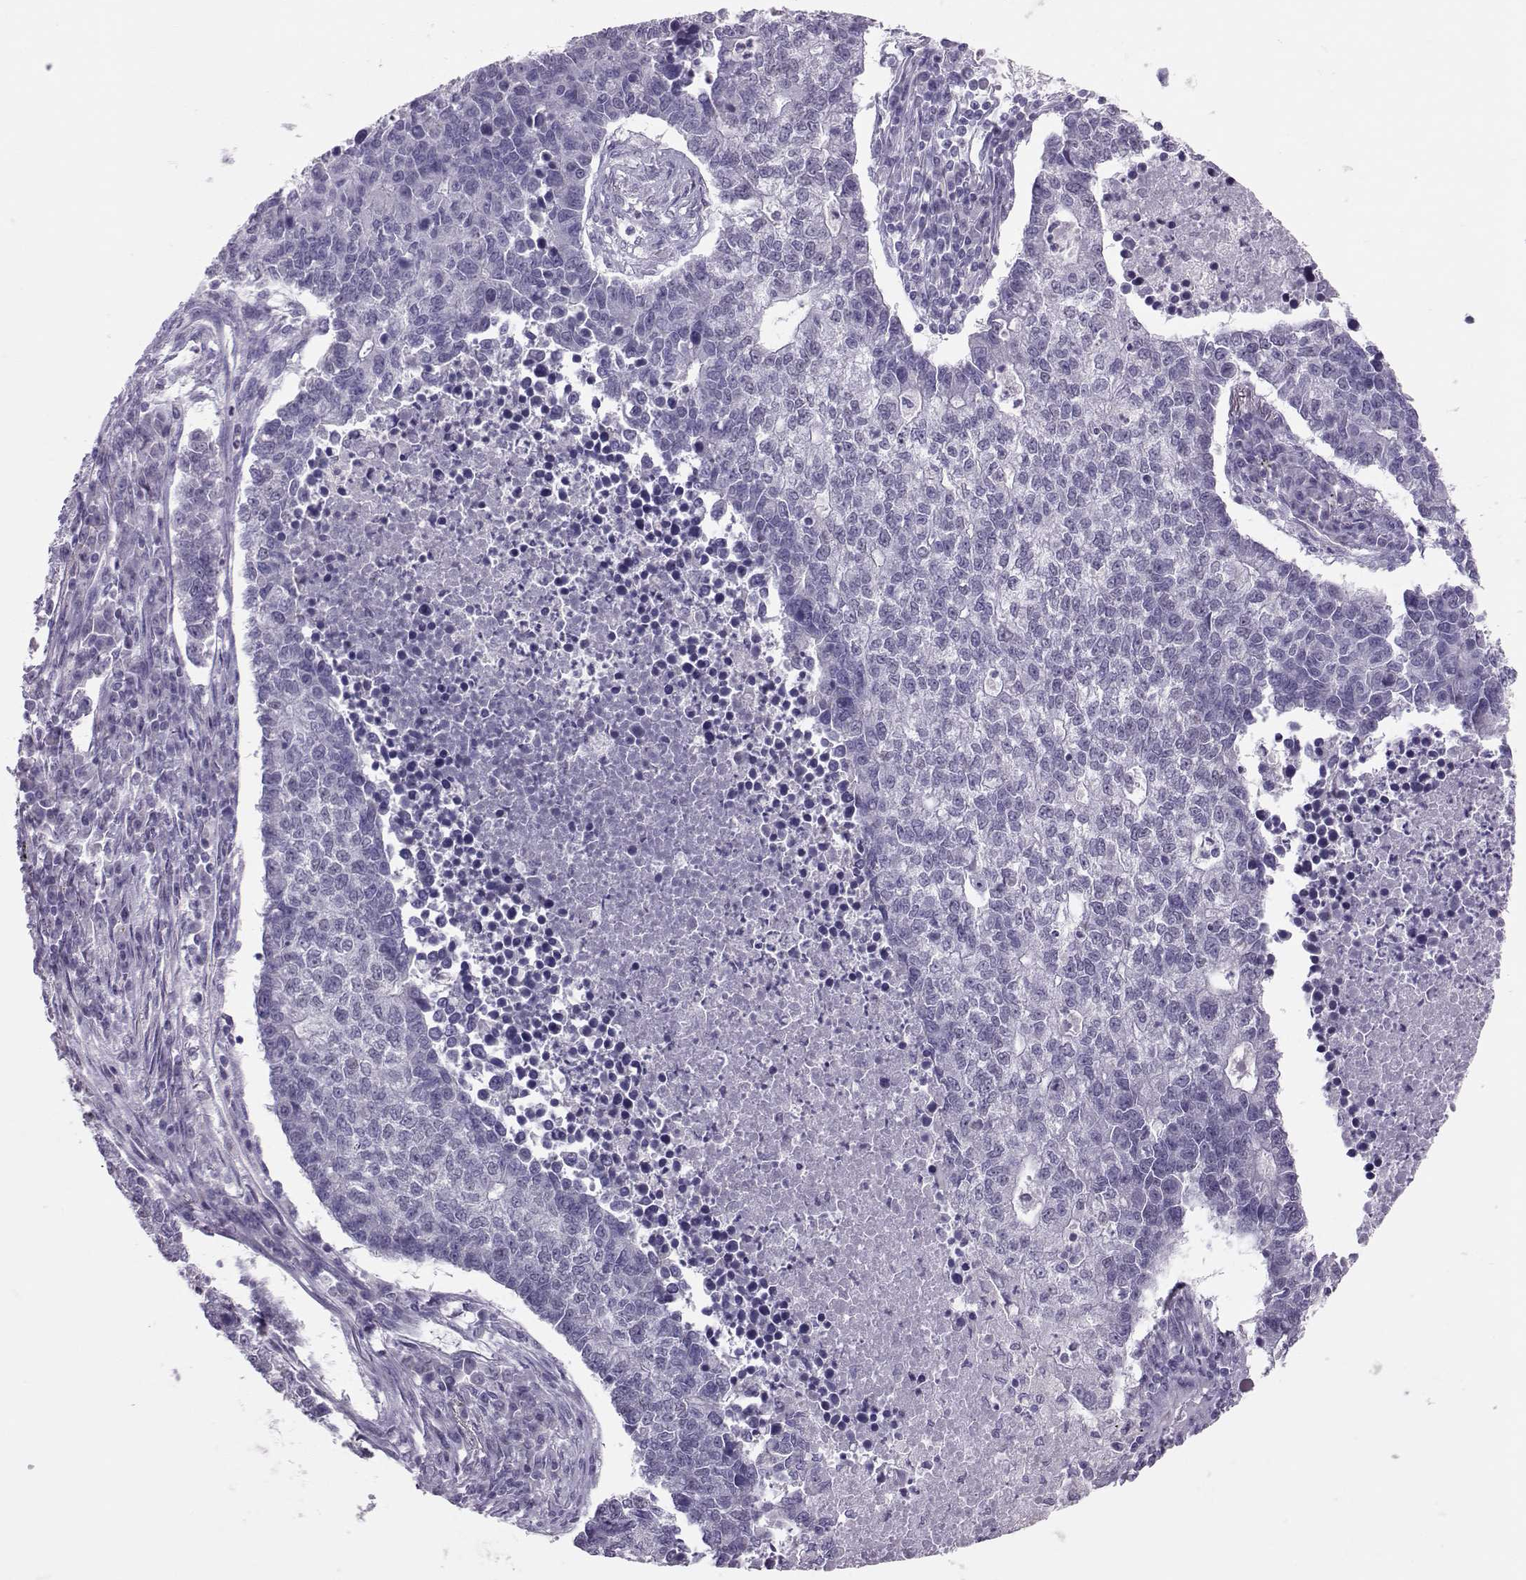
{"staining": {"intensity": "negative", "quantity": "none", "location": "none"}, "tissue": "lung cancer", "cell_type": "Tumor cells", "image_type": "cancer", "snomed": [{"axis": "morphology", "description": "Adenocarcinoma, NOS"}, {"axis": "topography", "description": "Lung"}], "caption": "This is a histopathology image of IHC staining of adenocarcinoma (lung), which shows no expression in tumor cells.", "gene": "DNAAF1", "patient": {"sex": "male", "age": 57}}